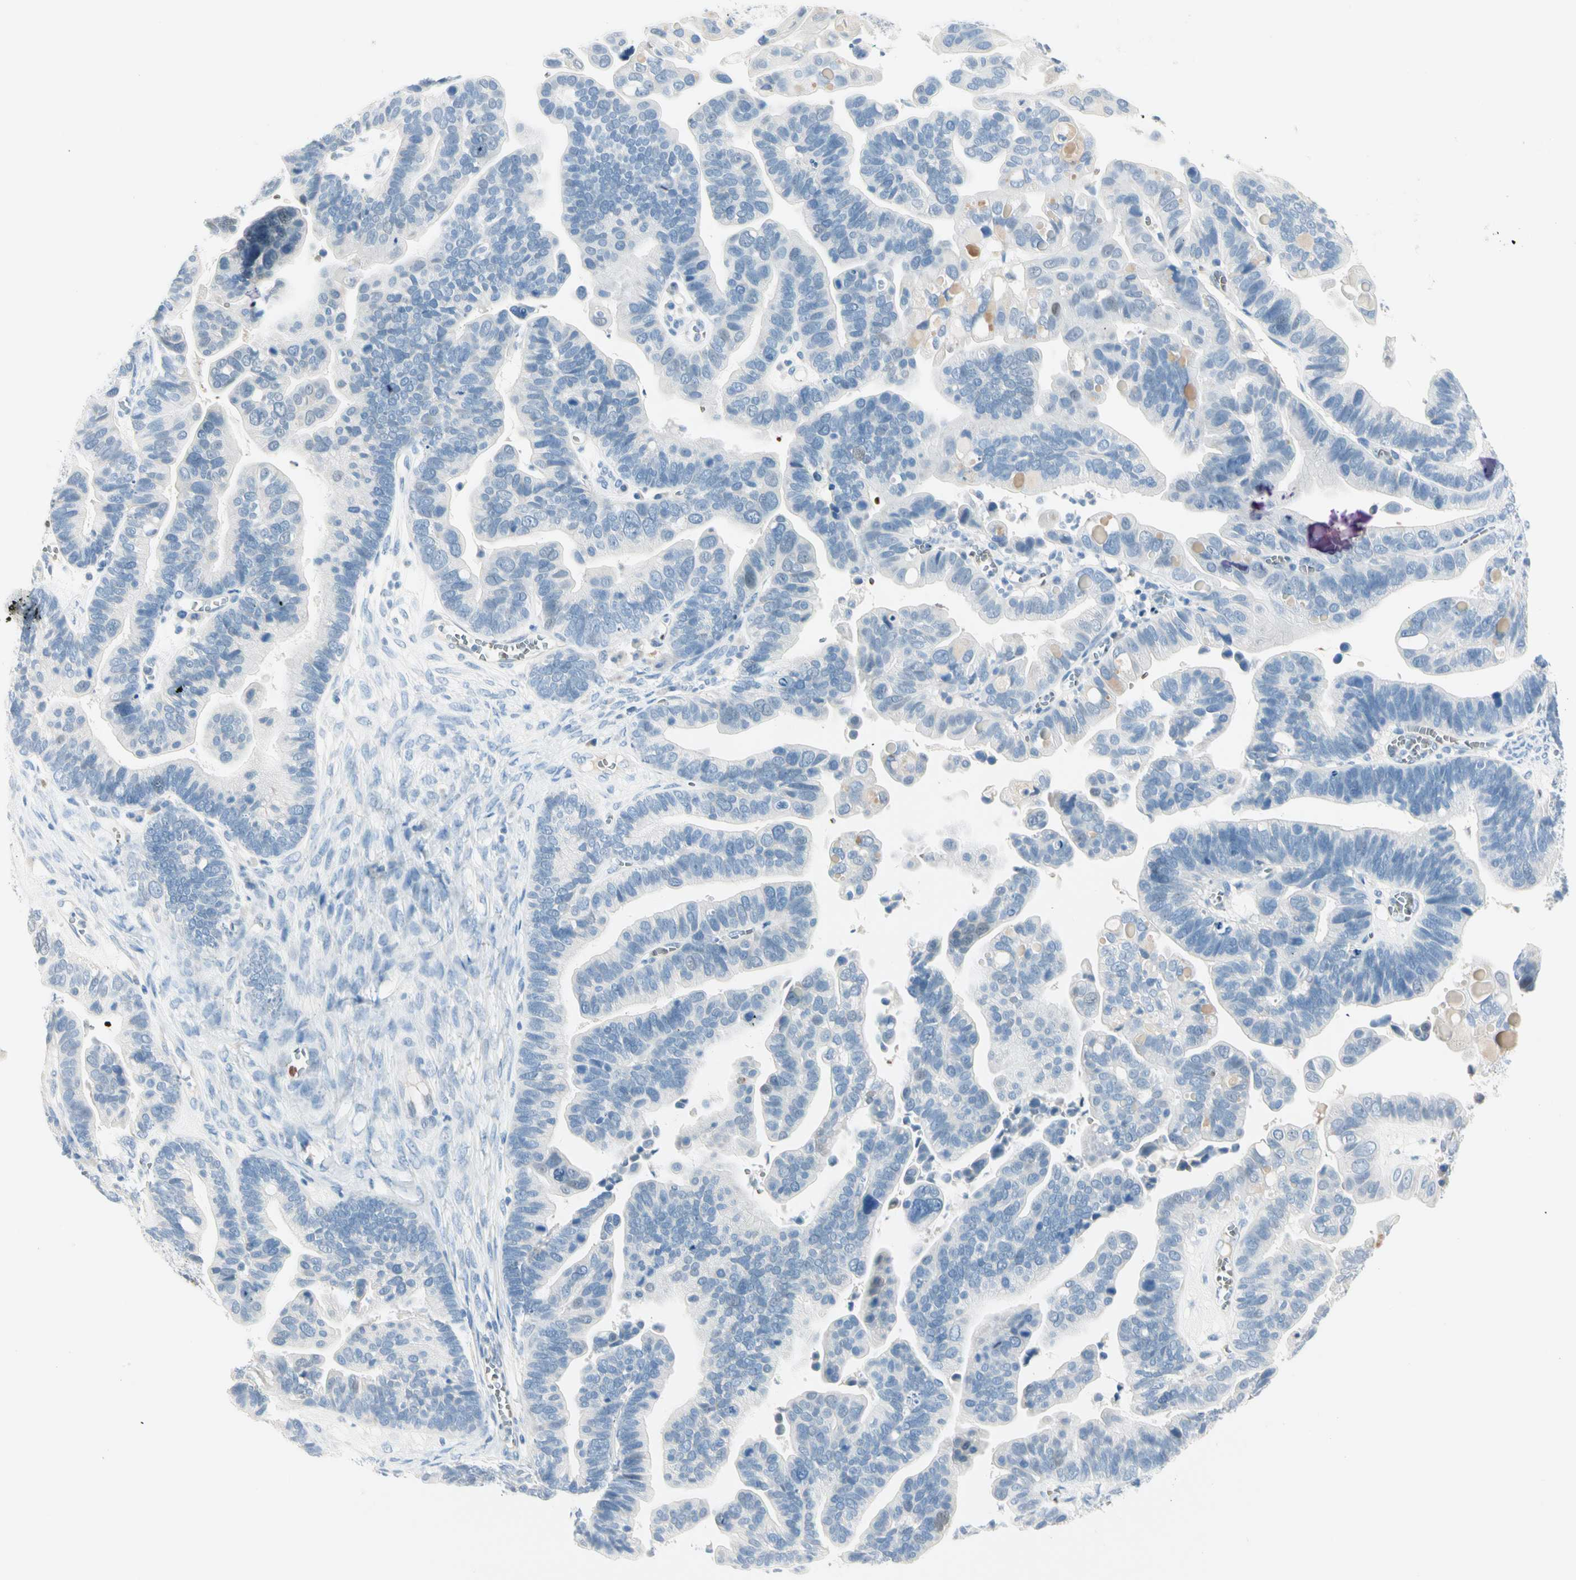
{"staining": {"intensity": "negative", "quantity": "none", "location": "none"}, "tissue": "ovarian cancer", "cell_type": "Tumor cells", "image_type": "cancer", "snomed": [{"axis": "morphology", "description": "Cystadenocarcinoma, serous, NOS"}, {"axis": "topography", "description": "Ovary"}], "caption": "Human ovarian serous cystadenocarcinoma stained for a protein using immunohistochemistry (IHC) reveals no staining in tumor cells.", "gene": "CA1", "patient": {"sex": "female", "age": 56}}